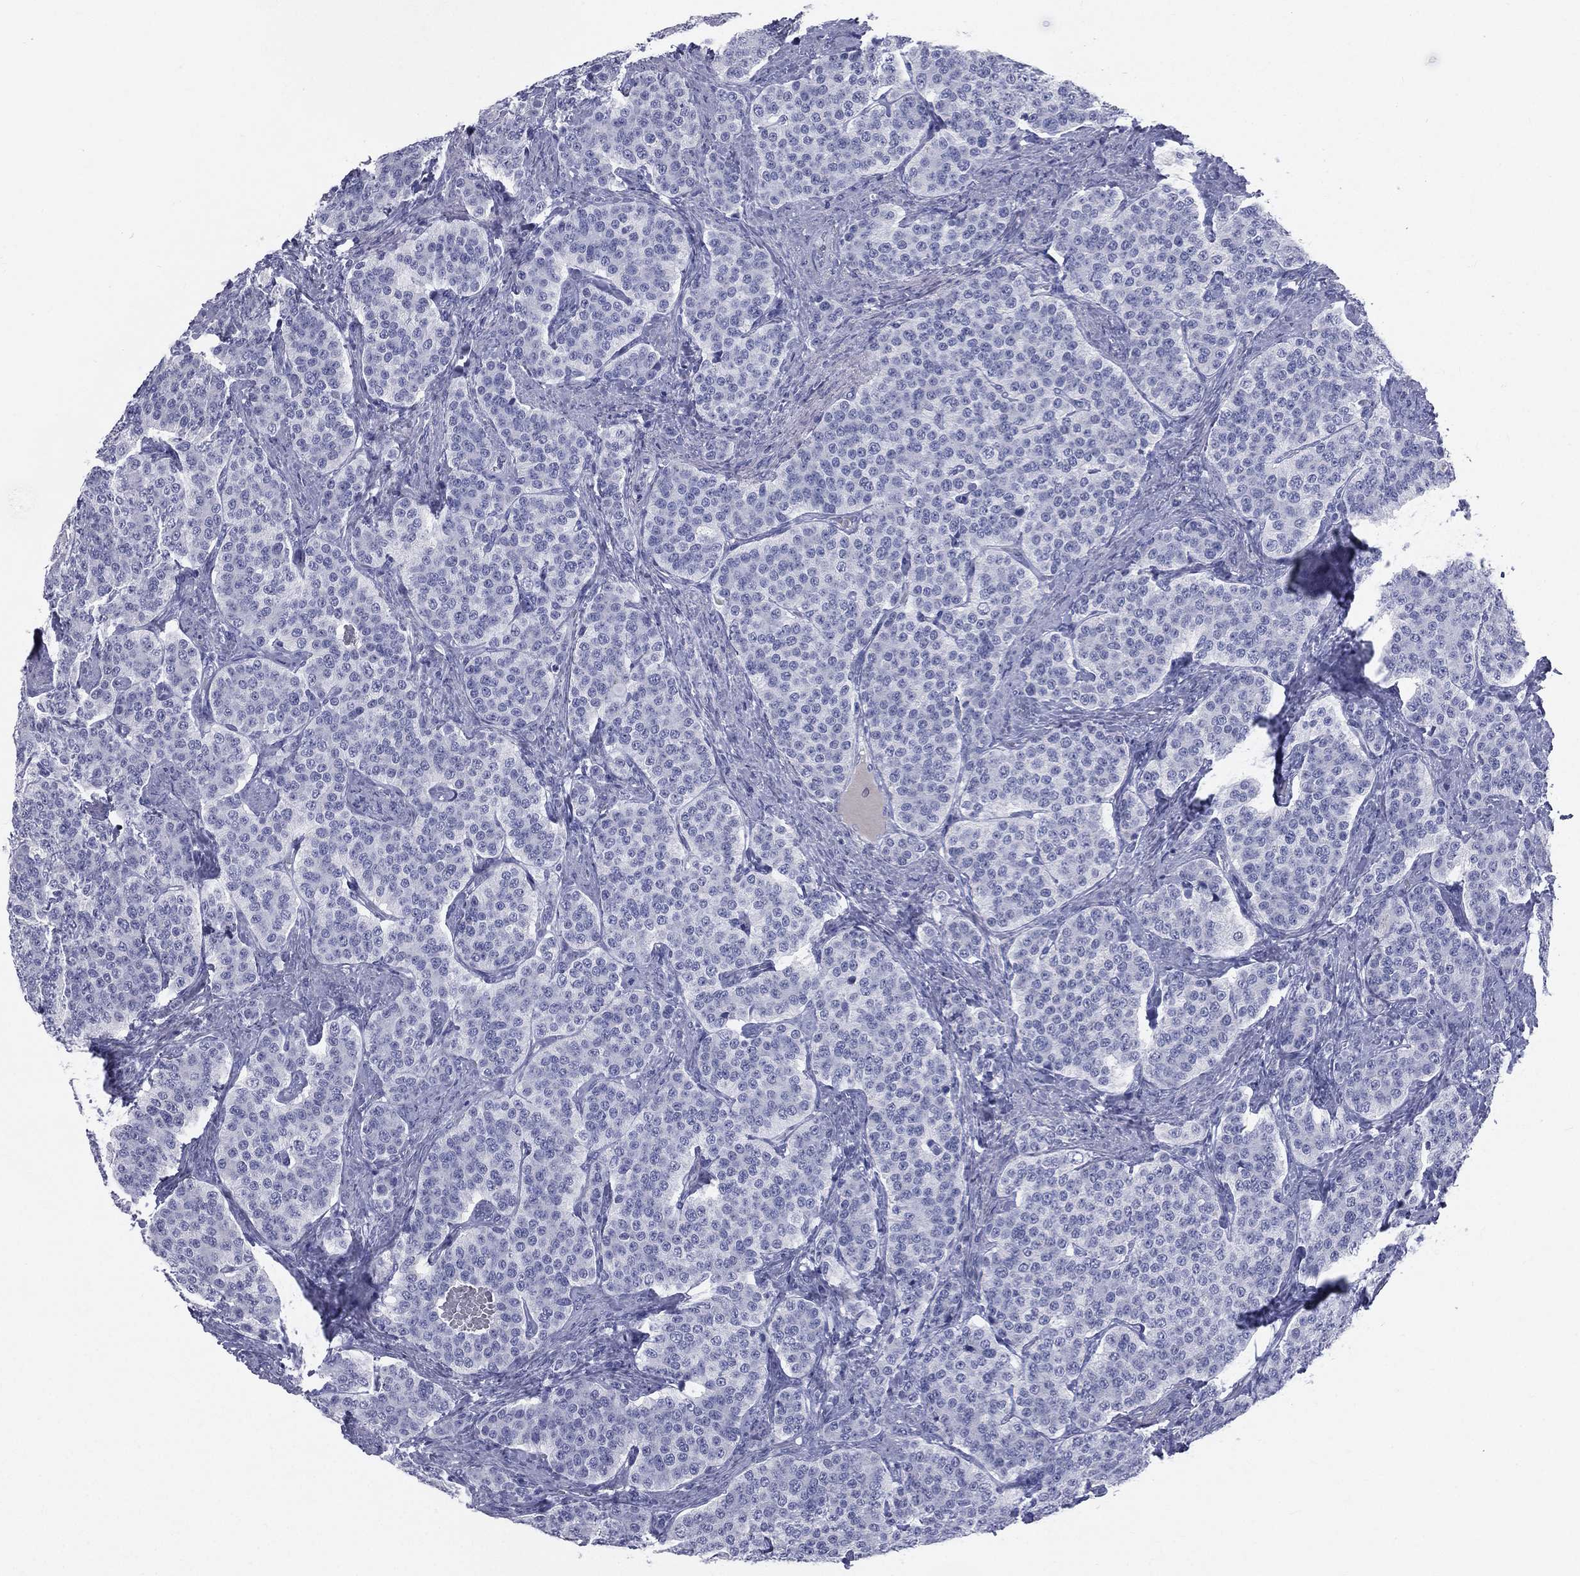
{"staining": {"intensity": "negative", "quantity": "none", "location": "none"}, "tissue": "carcinoid", "cell_type": "Tumor cells", "image_type": "cancer", "snomed": [{"axis": "morphology", "description": "Carcinoid, malignant, NOS"}, {"axis": "topography", "description": "Small intestine"}], "caption": "The histopathology image shows no staining of tumor cells in malignant carcinoid.", "gene": "HP", "patient": {"sex": "female", "age": 58}}